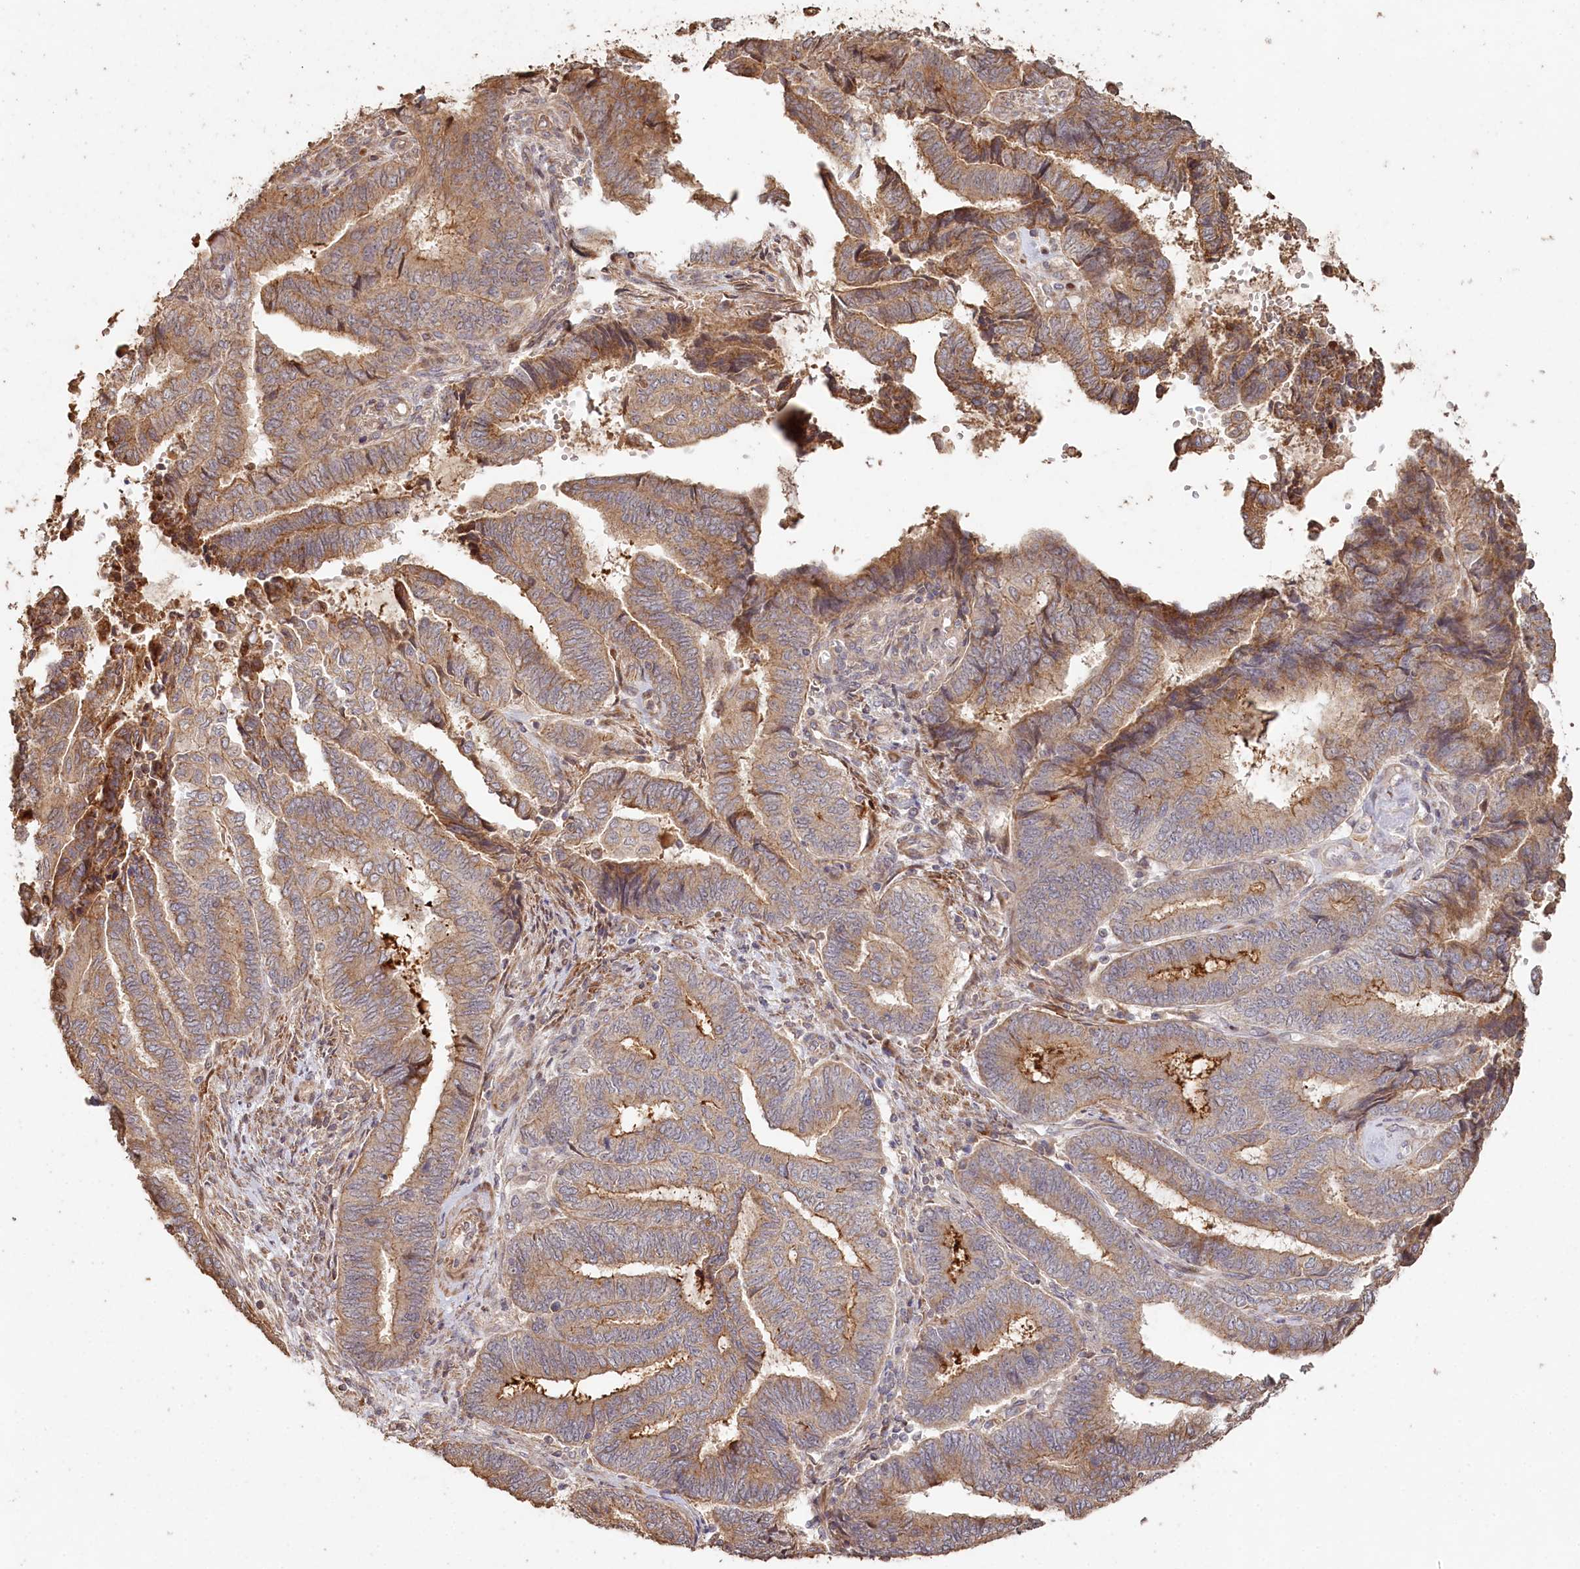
{"staining": {"intensity": "moderate", "quantity": ">75%", "location": "cytoplasmic/membranous"}, "tissue": "endometrial cancer", "cell_type": "Tumor cells", "image_type": "cancer", "snomed": [{"axis": "morphology", "description": "Adenocarcinoma, NOS"}, {"axis": "topography", "description": "Uterus"}, {"axis": "topography", "description": "Endometrium"}], "caption": "Human endometrial adenocarcinoma stained with a protein marker displays moderate staining in tumor cells.", "gene": "HAL", "patient": {"sex": "female", "age": 70}}